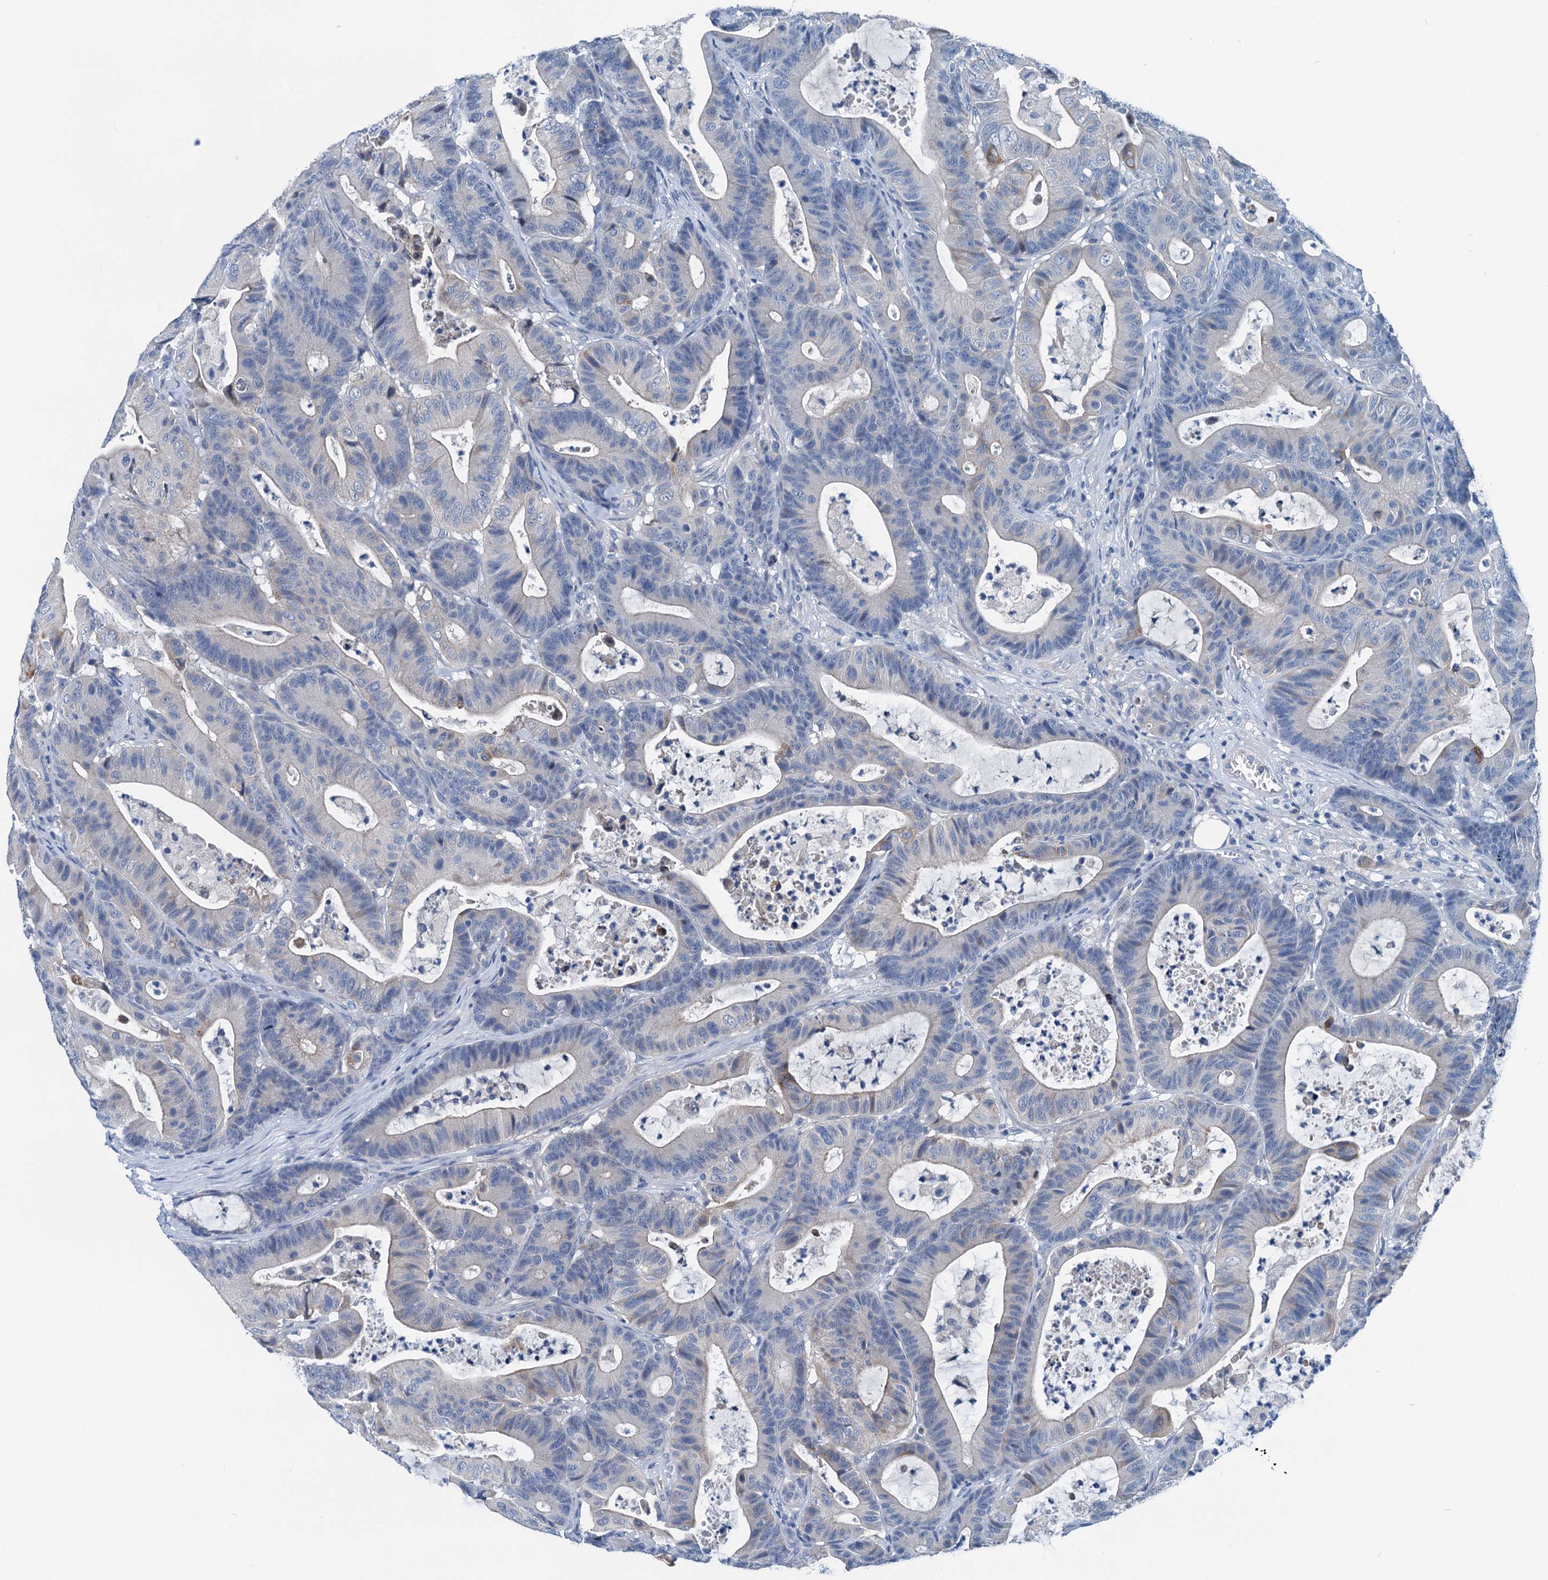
{"staining": {"intensity": "negative", "quantity": "none", "location": "none"}, "tissue": "colorectal cancer", "cell_type": "Tumor cells", "image_type": "cancer", "snomed": [{"axis": "morphology", "description": "Adenocarcinoma, NOS"}, {"axis": "topography", "description": "Colon"}], "caption": "Immunohistochemical staining of human adenocarcinoma (colorectal) exhibits no significant staining in tumor cells.", "gene": "KNDC1", "patient": {"sex": "female", "age": 84}}